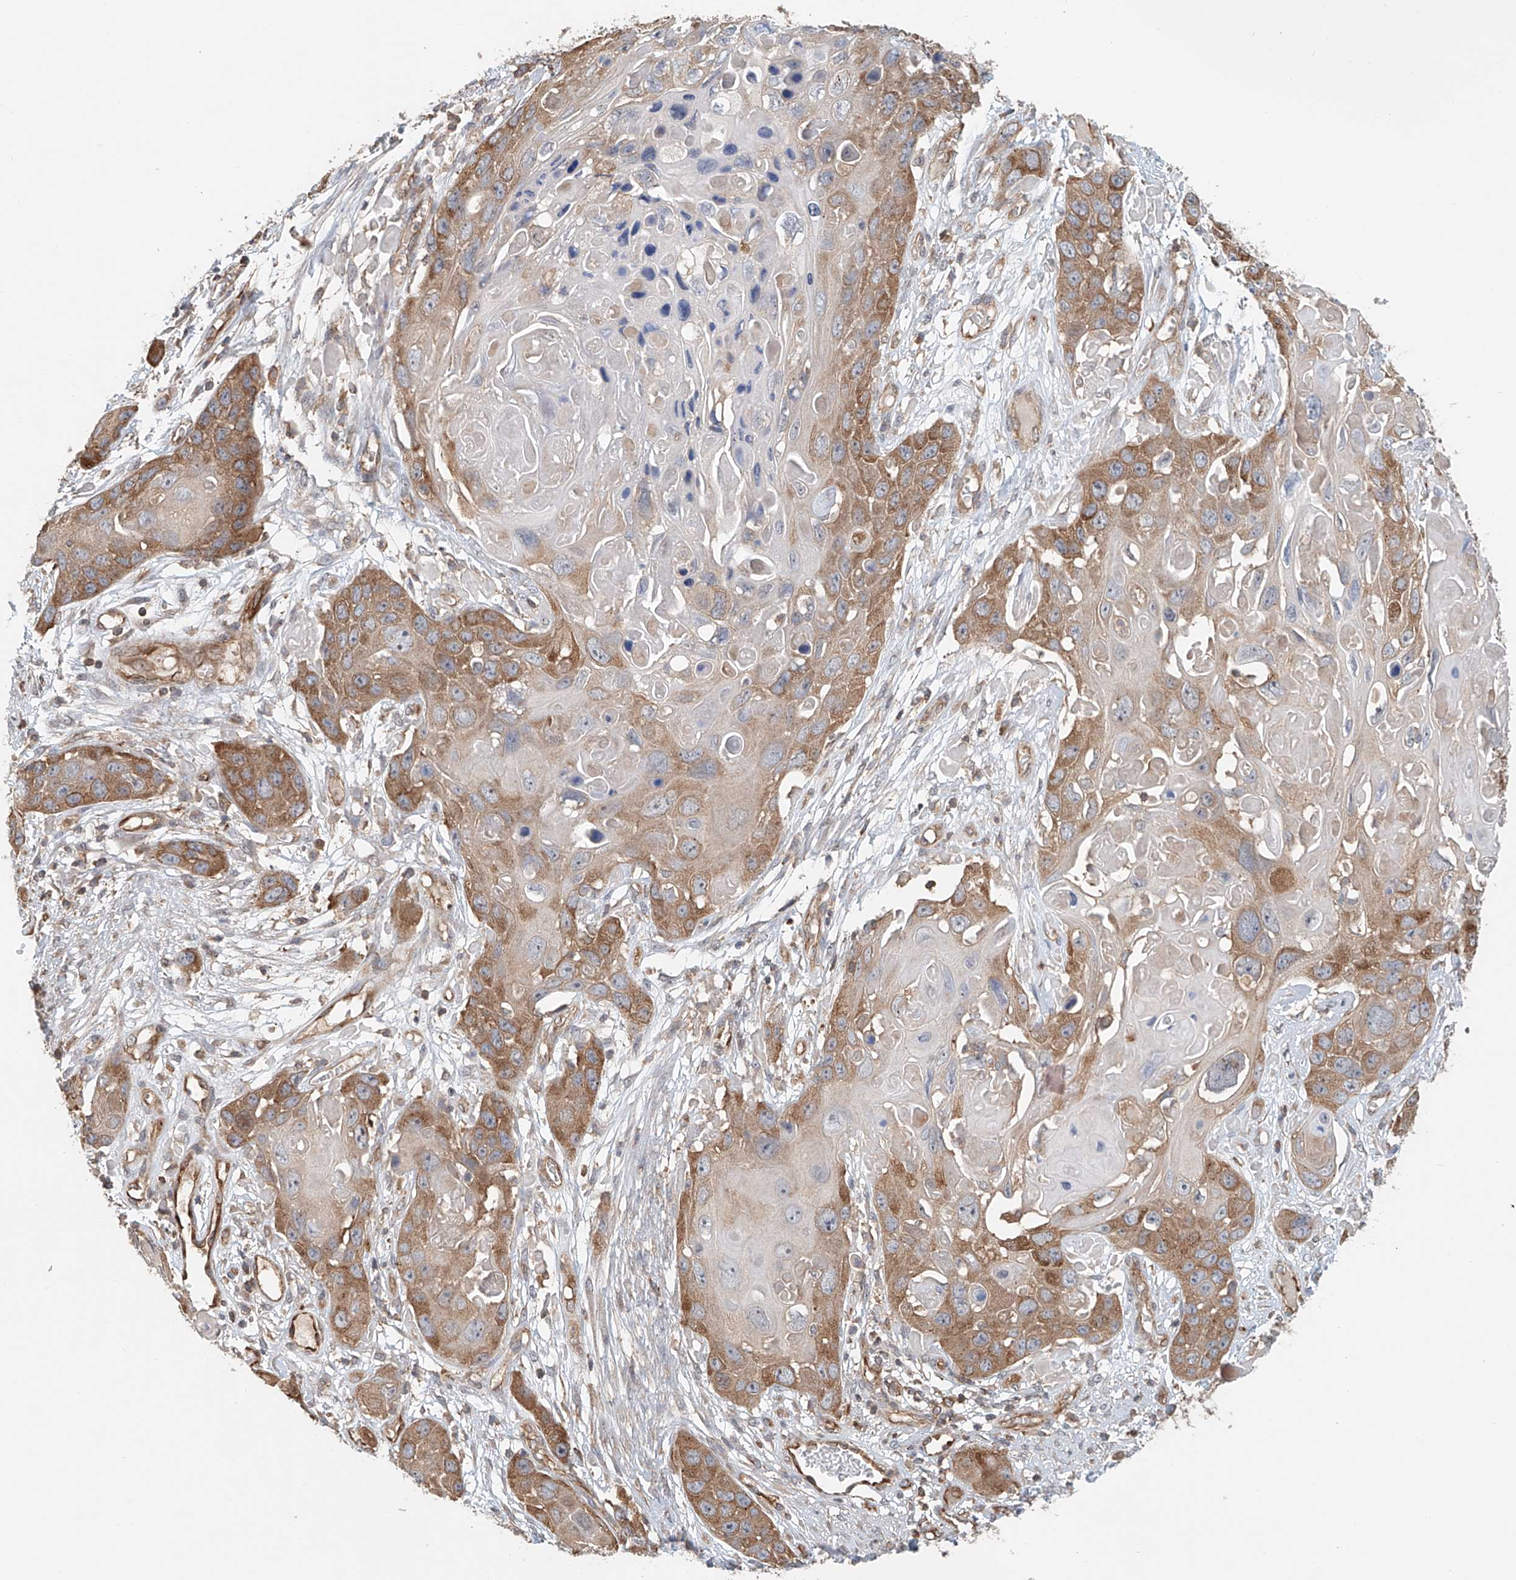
{"staining": {"intensity": "moderate", "quantity": "25%-75%", "location": "cytoplasmic/membranous"}, "tissue": "skin cancer", "cell_type": "Tumor cells", "image_type": "cancer", "snomed": [{"axis": "morphology", "description": "Squamous cell carcinoma, NOS"}, {"axis": "topography", "description": "Skin"}], "caption": "A brown stain shows moderate cytoplasmic/membranous positivity of a protein in human skin cancer tumor cells.", "gene": "FRYL", "patient": {"sex": "male", "age": 55}}